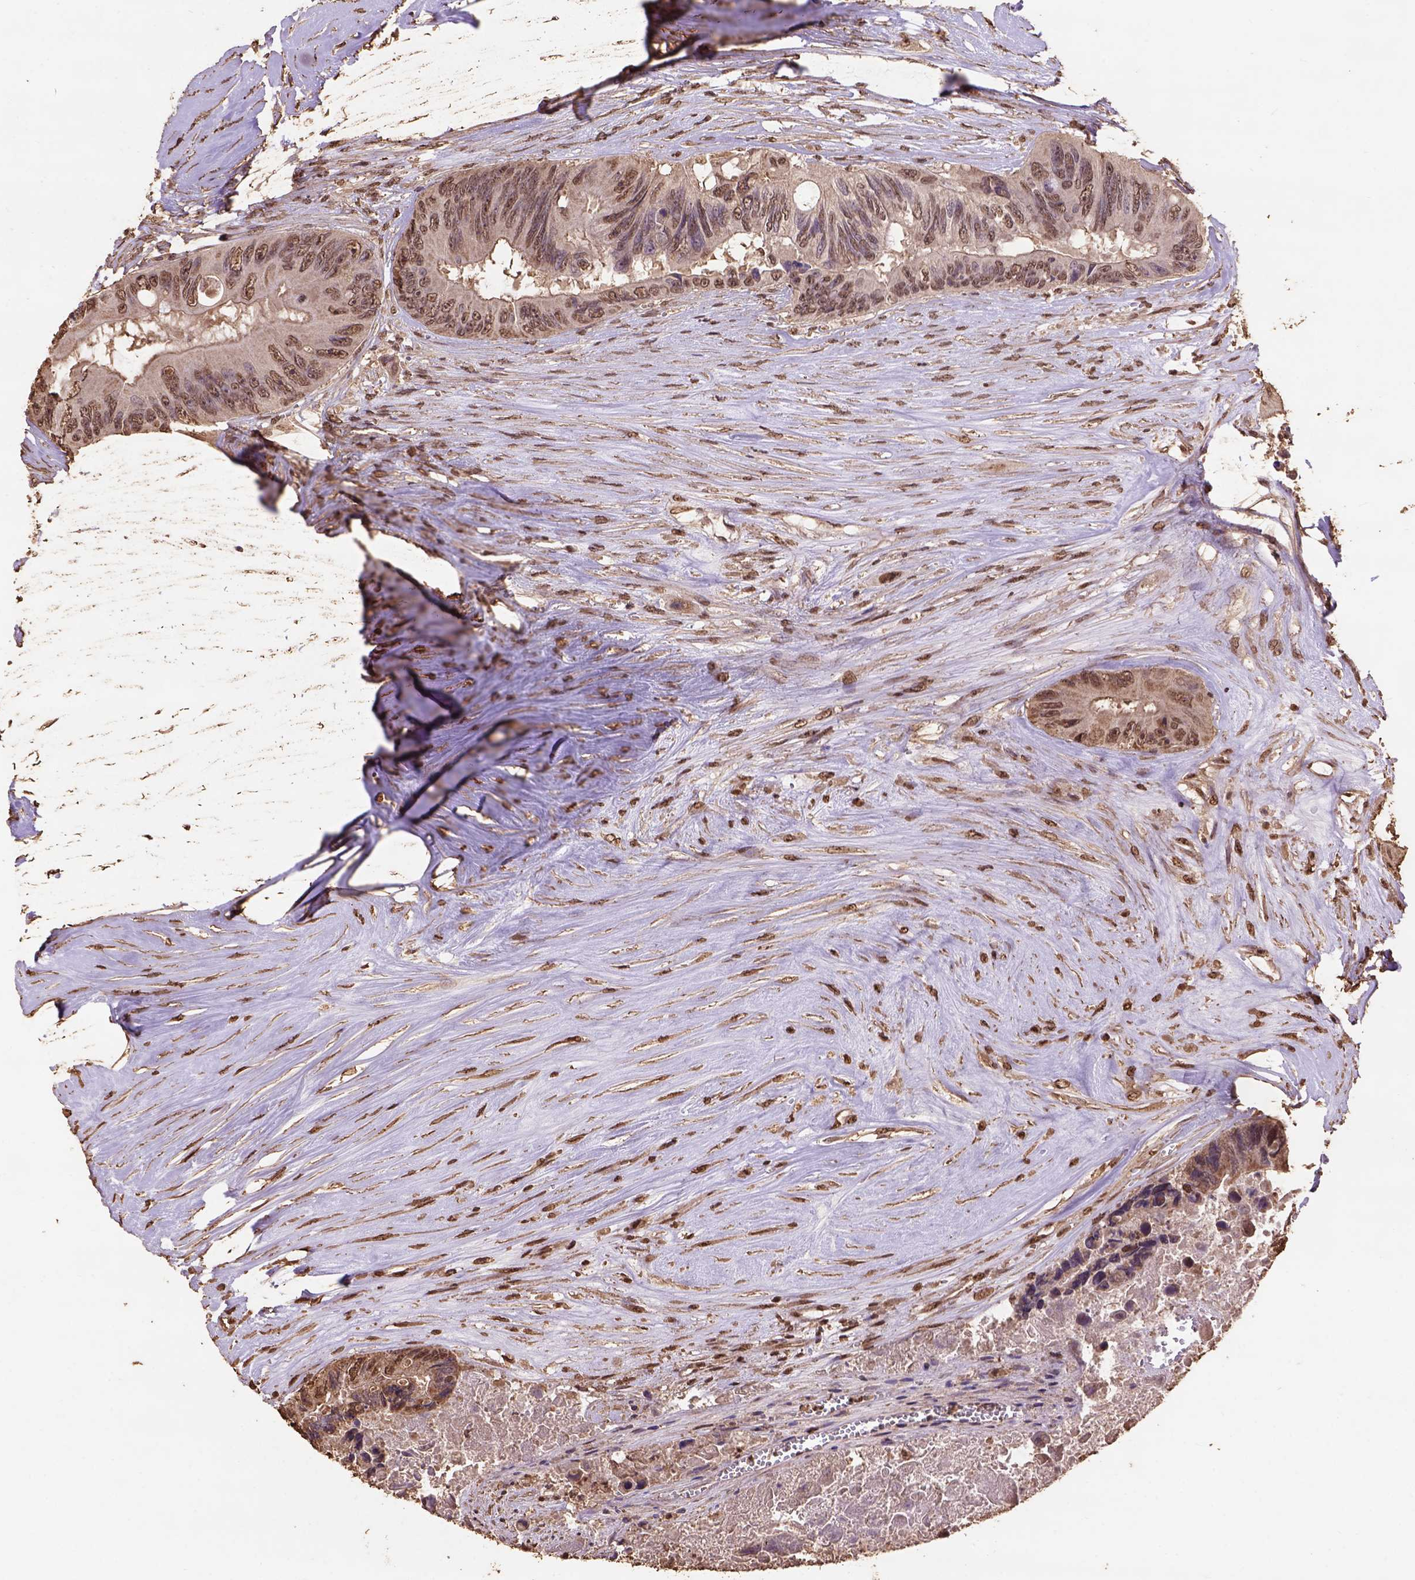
{"staining": {"intensity": "moderate", "quantity": ">75%", "location": "nuclear"}, "tissue": "colorectal cancer", "cell_type": "Tumor cells", "image_type": "cancer", "snomed": [{"axis": "morphology", "description": "Adenocarcinoma, NOS"}, {"axis": "topography", "description": "Colon"}], "caption": "Brown immunohistochemical staining in human colorectal cancer shows moderate nuclear positivity in about >75% of tumor cells.", "gene": "CSTF2T", "patient": {"sex": "female", "age": 48}}